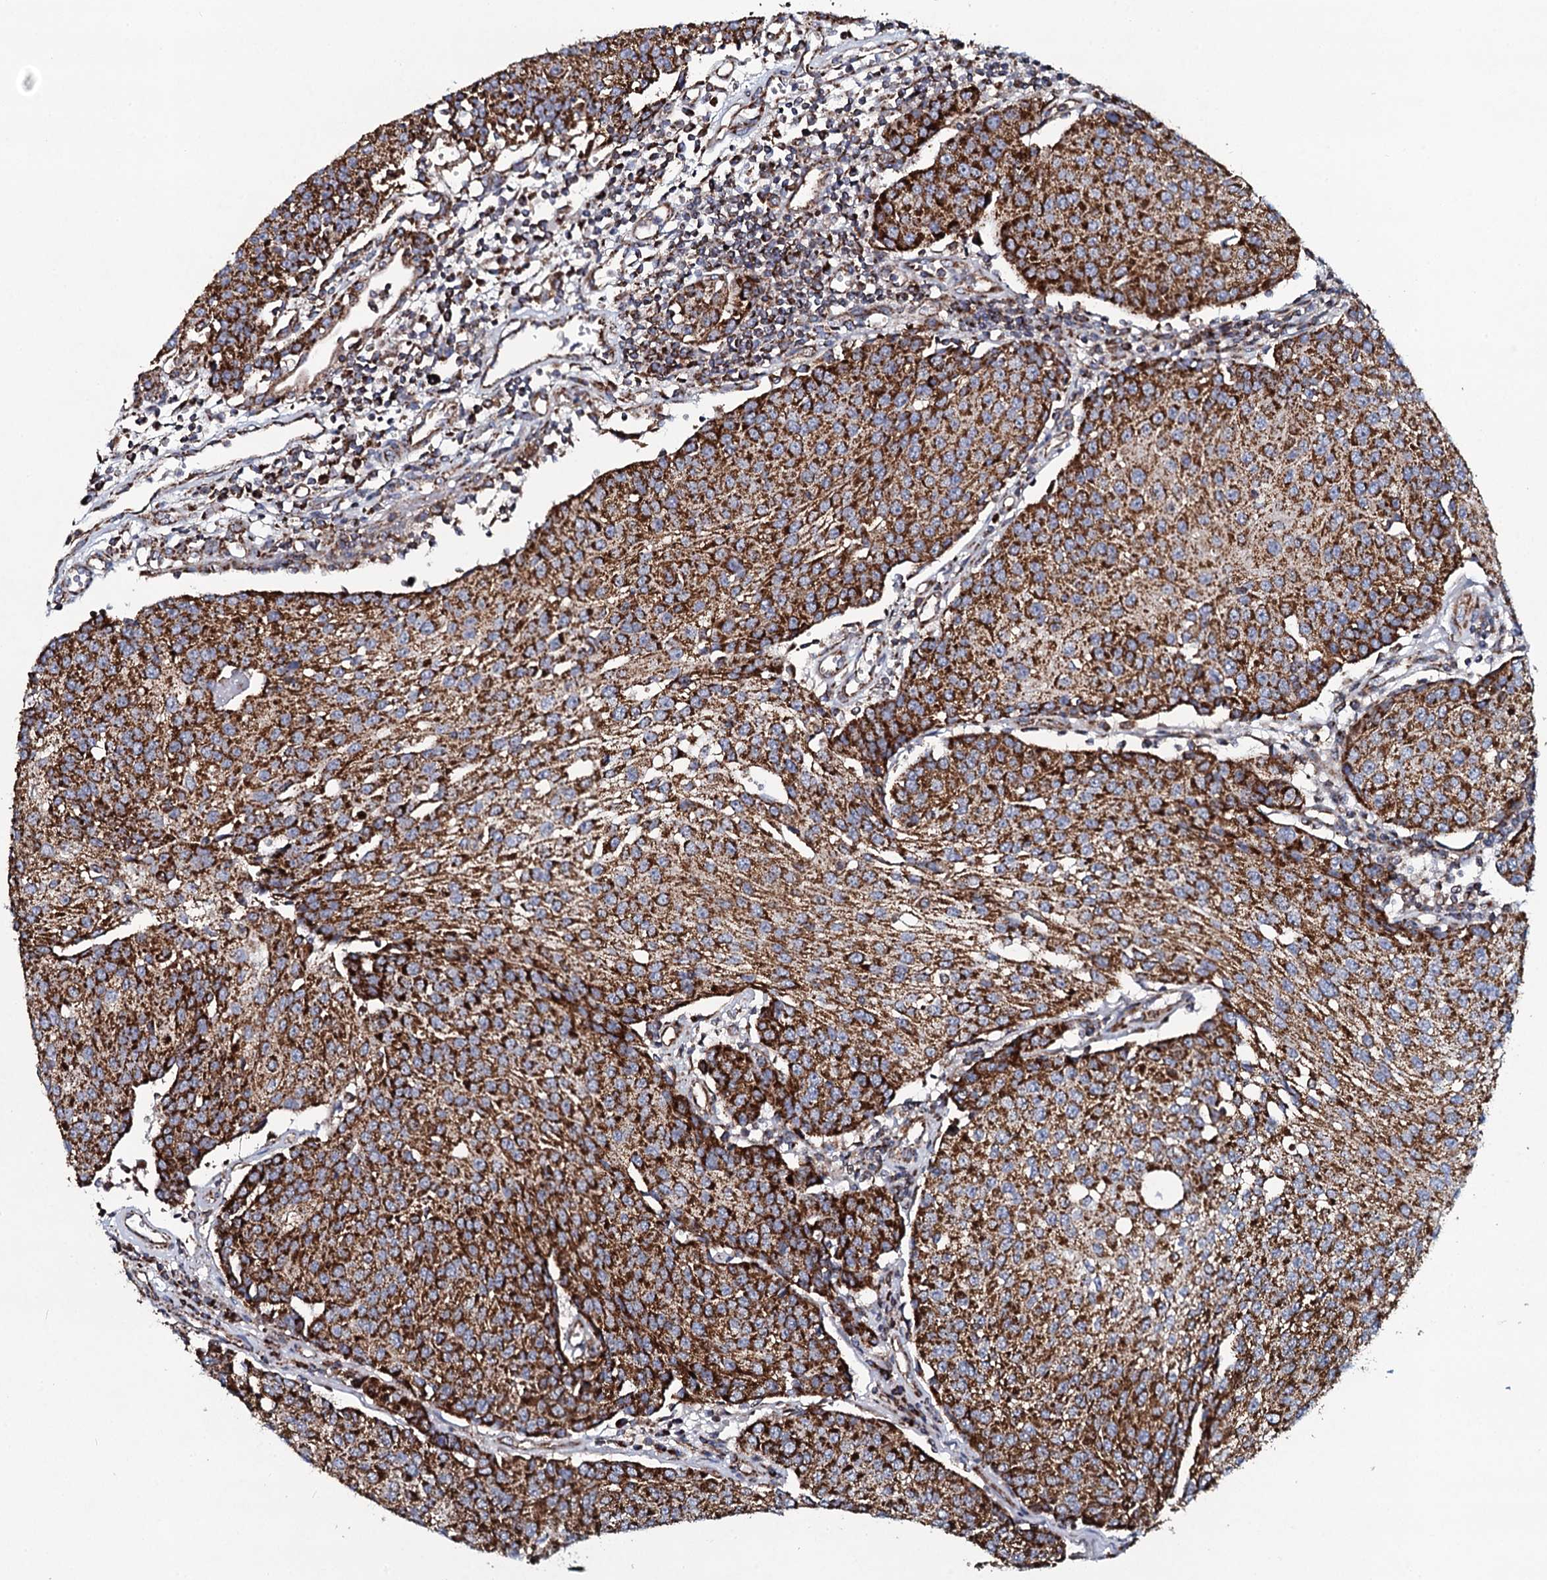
{"staining": {"intensity": "strong", "quantity": ">75%", "location": "cytoplasmic/membranous"}, "tissue": "urothelial cancer", "cell_type": "Tumor cells", "image_type": "cancer", "snomed": [{"axis": "morphology", "description": "Urothelial carcinoma, High grade"}, {"axis": "topography", "description": "Urinary bladder"}], "caption": "Urothelial carcinoma (high-grade) stained with DAB (3,3'-diaminobenzidine) immunohistochemistry (IHC) displays high levels of strong cytoplasmic/membranous staining in about >75% of tumor cells.", "gene": "EVC2", "patient": {"sex": "female", "age": 85}}